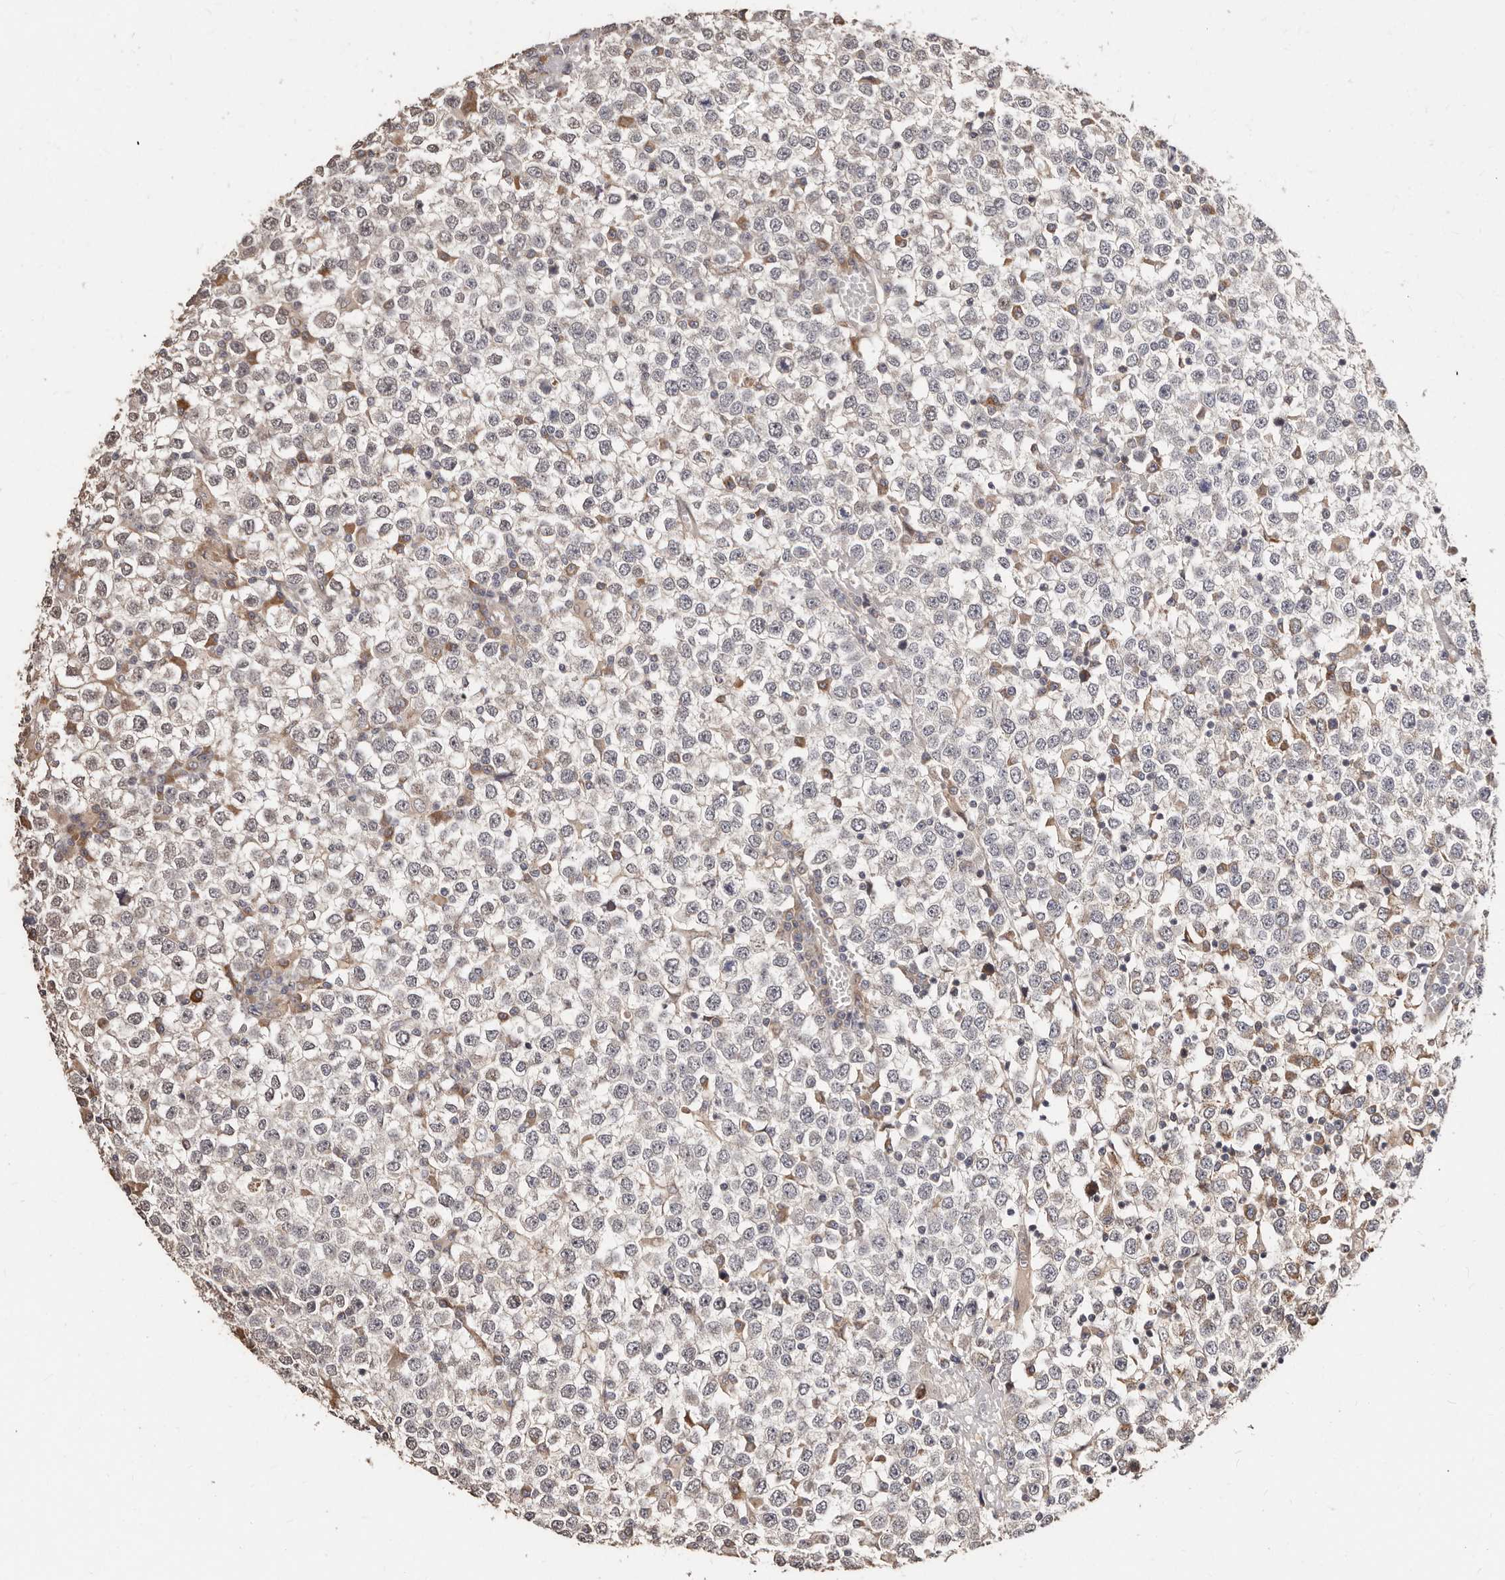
{"staining": {"intensity": "negative", "quantity": "none", "location": "none"}, "tissue": "testis cancer", "cell_type": "Tumor cells", "image_type": "cancer", "snomed": [{"axis": "morphology", "description": "Seminoma, NOS"}, {"axis": "topography", "description": "Testis"}], "caption": "The image shows no significant staining in tumor cells of testis seminoma.", "gene": "APOL6", "patient": {"sex": "male", "age": 65}}